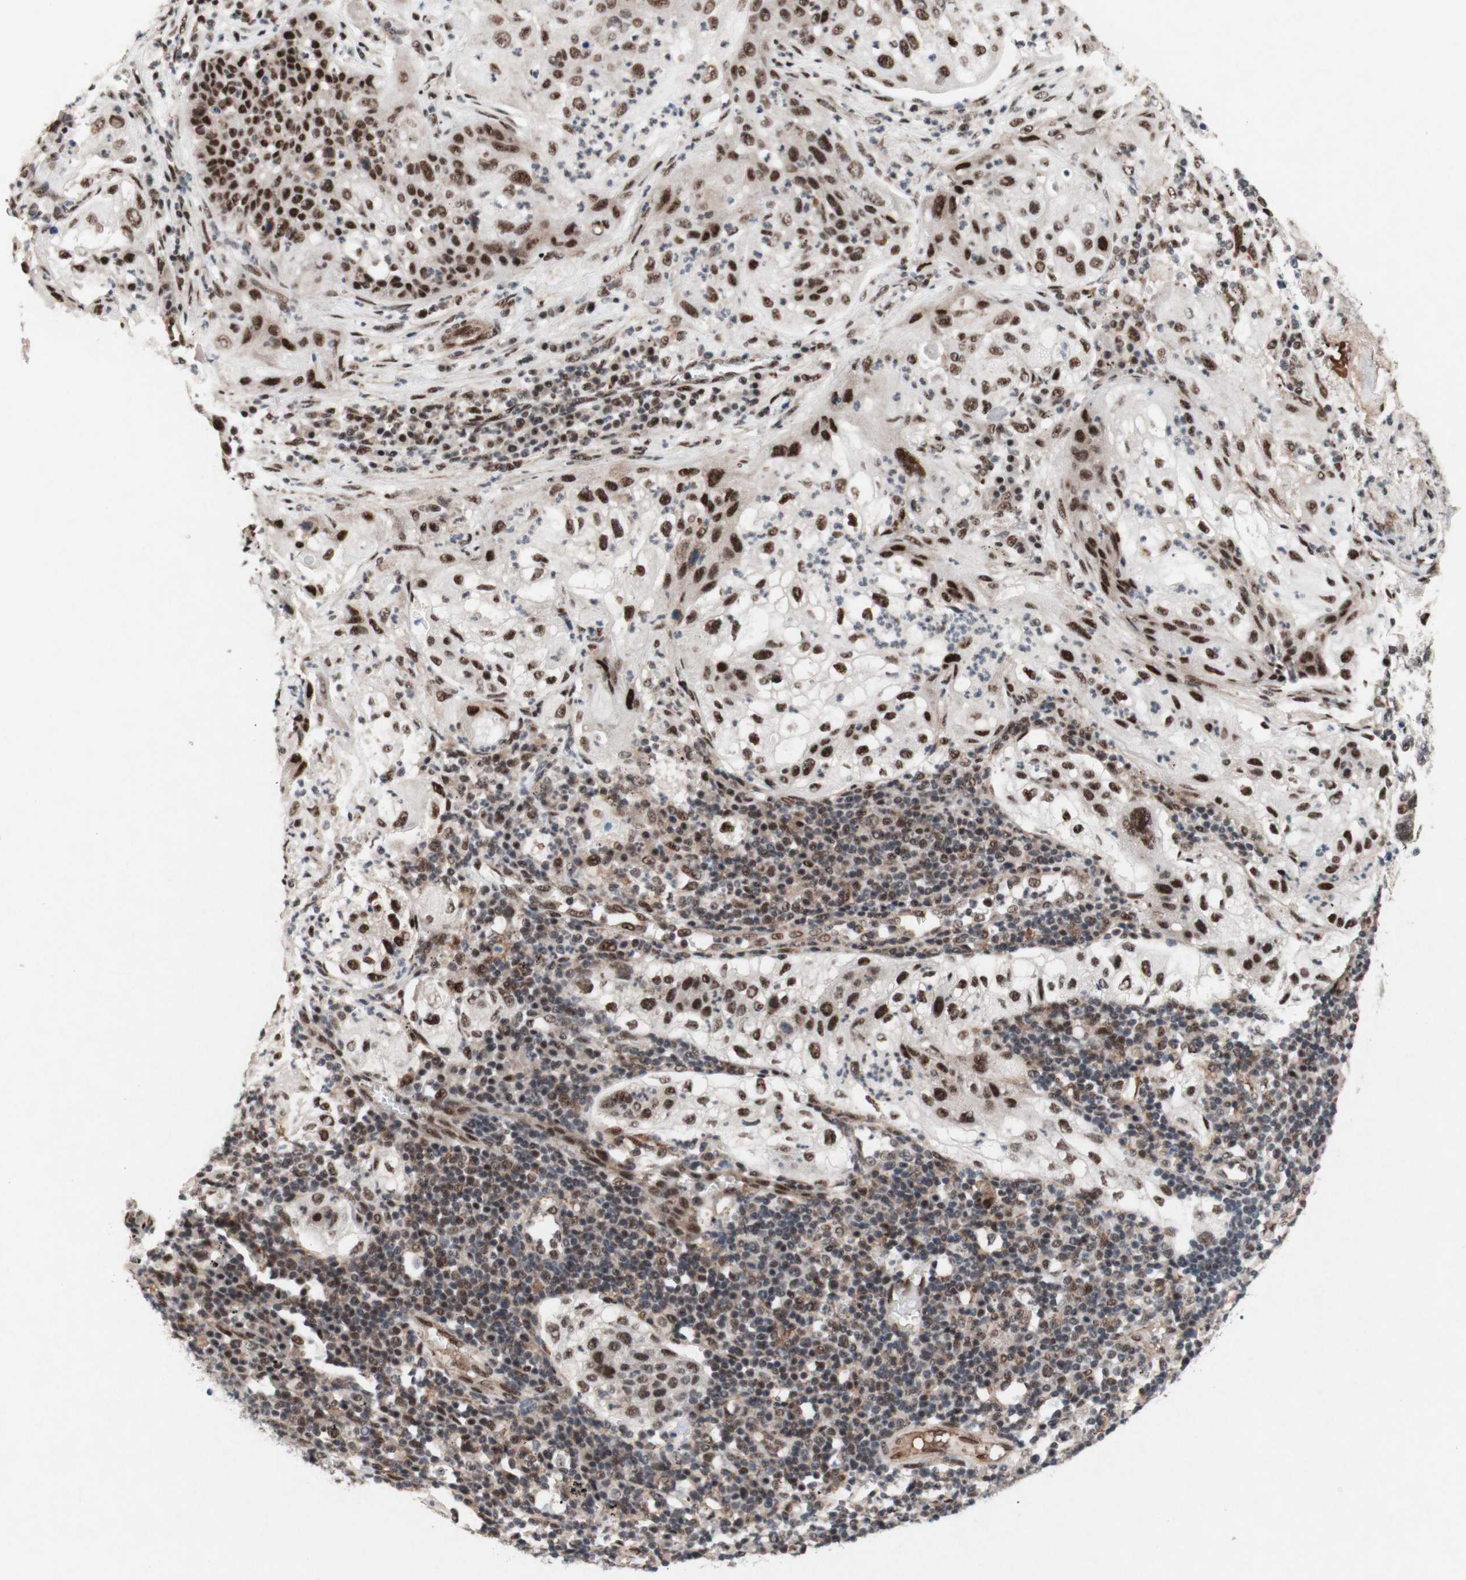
{"staining": {"intensity": "strong", "quantity": ">75%", "location": "nuclear"}, "tissue": "lung cancer", "cell_type": "Tumor cells", "image_type": "cancer", "snomed": [{"axis": "morphology", "description": "Inflammation, NOS"}, {"axis": "morphology", "description": "Squamous cell carcinoma, NOS"}, {"axis": "topography", "description": "Lymph node"}, {"axis": "topography", "description": "Soft tissue"}, {"axis": "topography", "description": "Lung"}], "caption": "An image of human squamous cell carcinoma (lung) stained for a protein demonstrates strong nuclear brown staining in tumor cells. (brown staining indicates protein expression, while blue staining denotes nuclei).", "gene": "TLE1", "patient": {"sex": "male", "age": 66}}